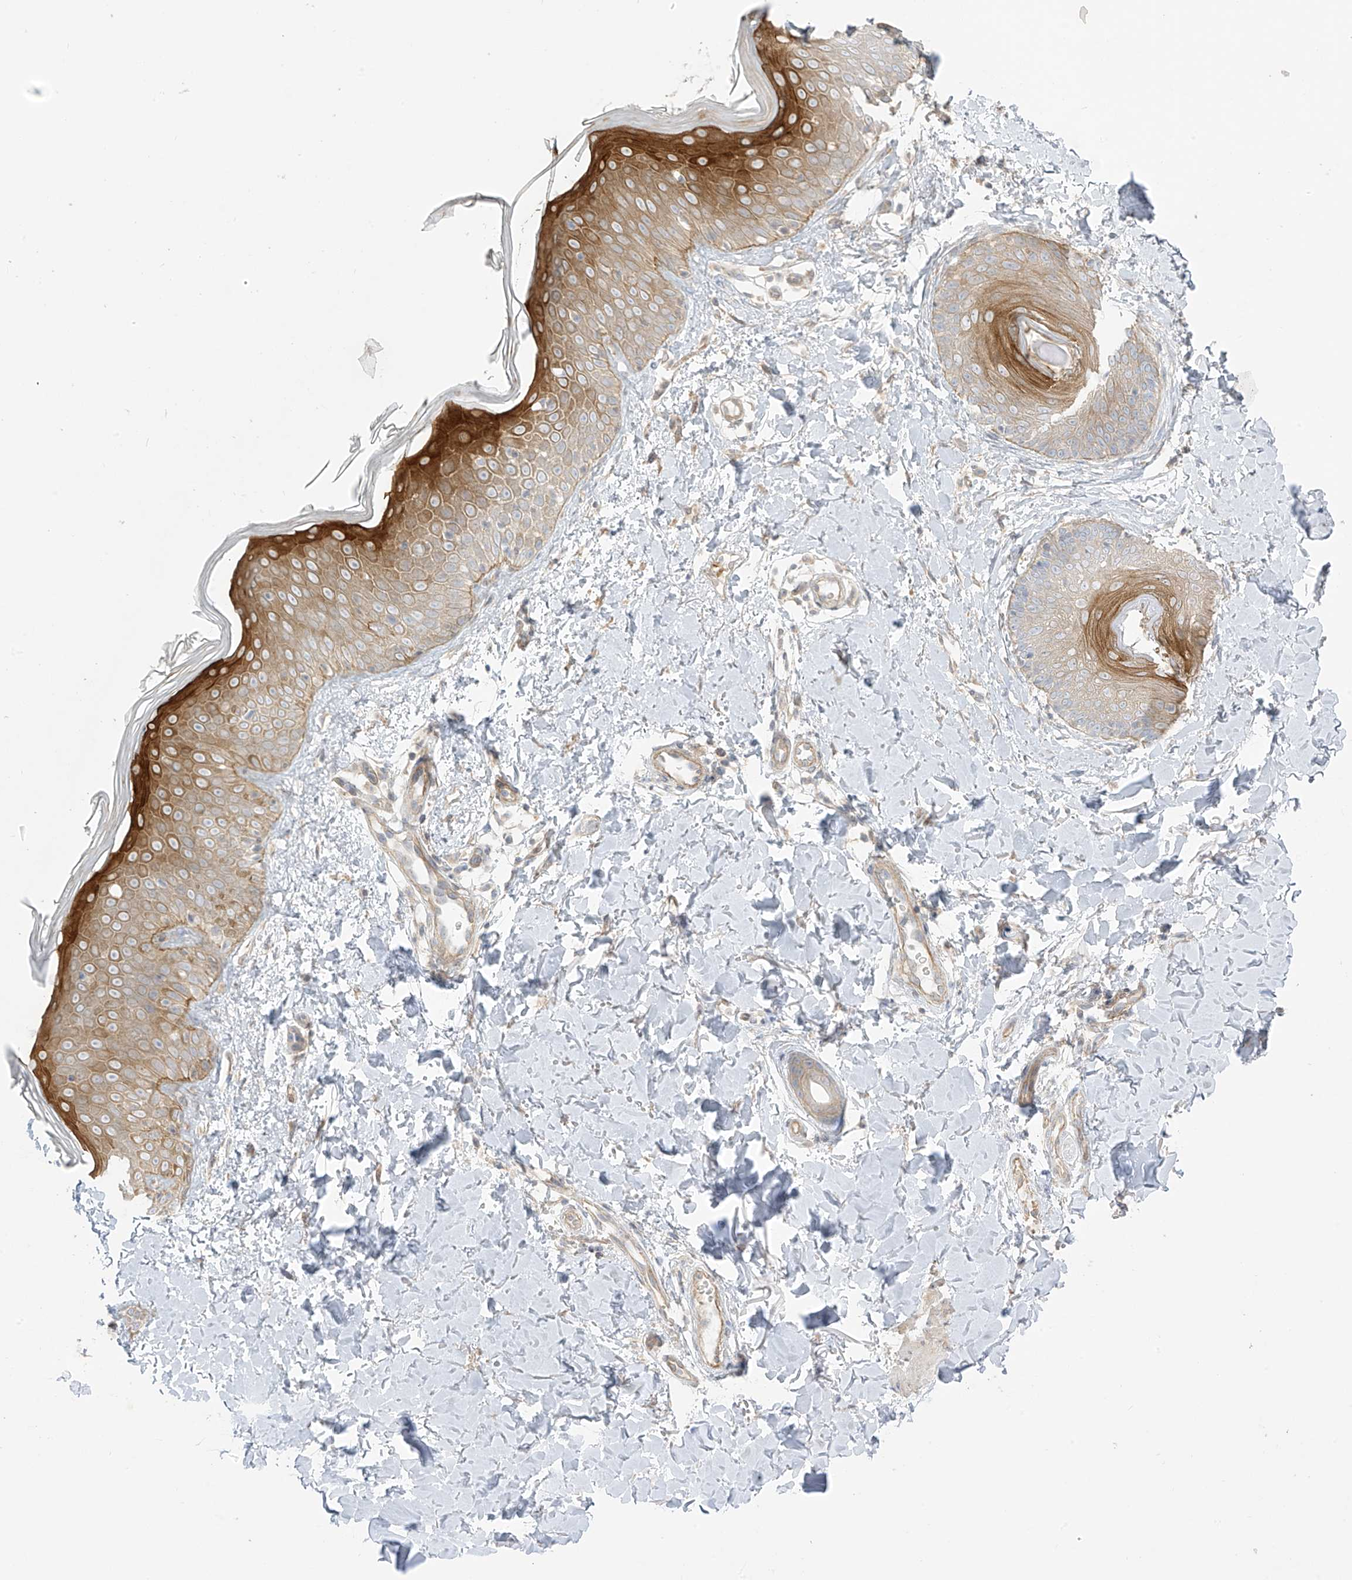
{"staining": {"intensity": "weak", "quantity": ">75%", "location": "cytoplasmic/membranous"}, "tissue": "skin", "cell_type": "Fibroblasts", "image_type": "normal", "snomed": [{"axis": "morphology", "description": "Normal tissue, NOS"}, {"axis": "topography", "description": "Skin"}], "caption": "Skin stained with immunohistochemistry displays weak cytoplasmic/membranous positivity in about >75% of fibroblasts.", "gene": "EIPR1", "patient": {"sex": "male", "age": 37}}